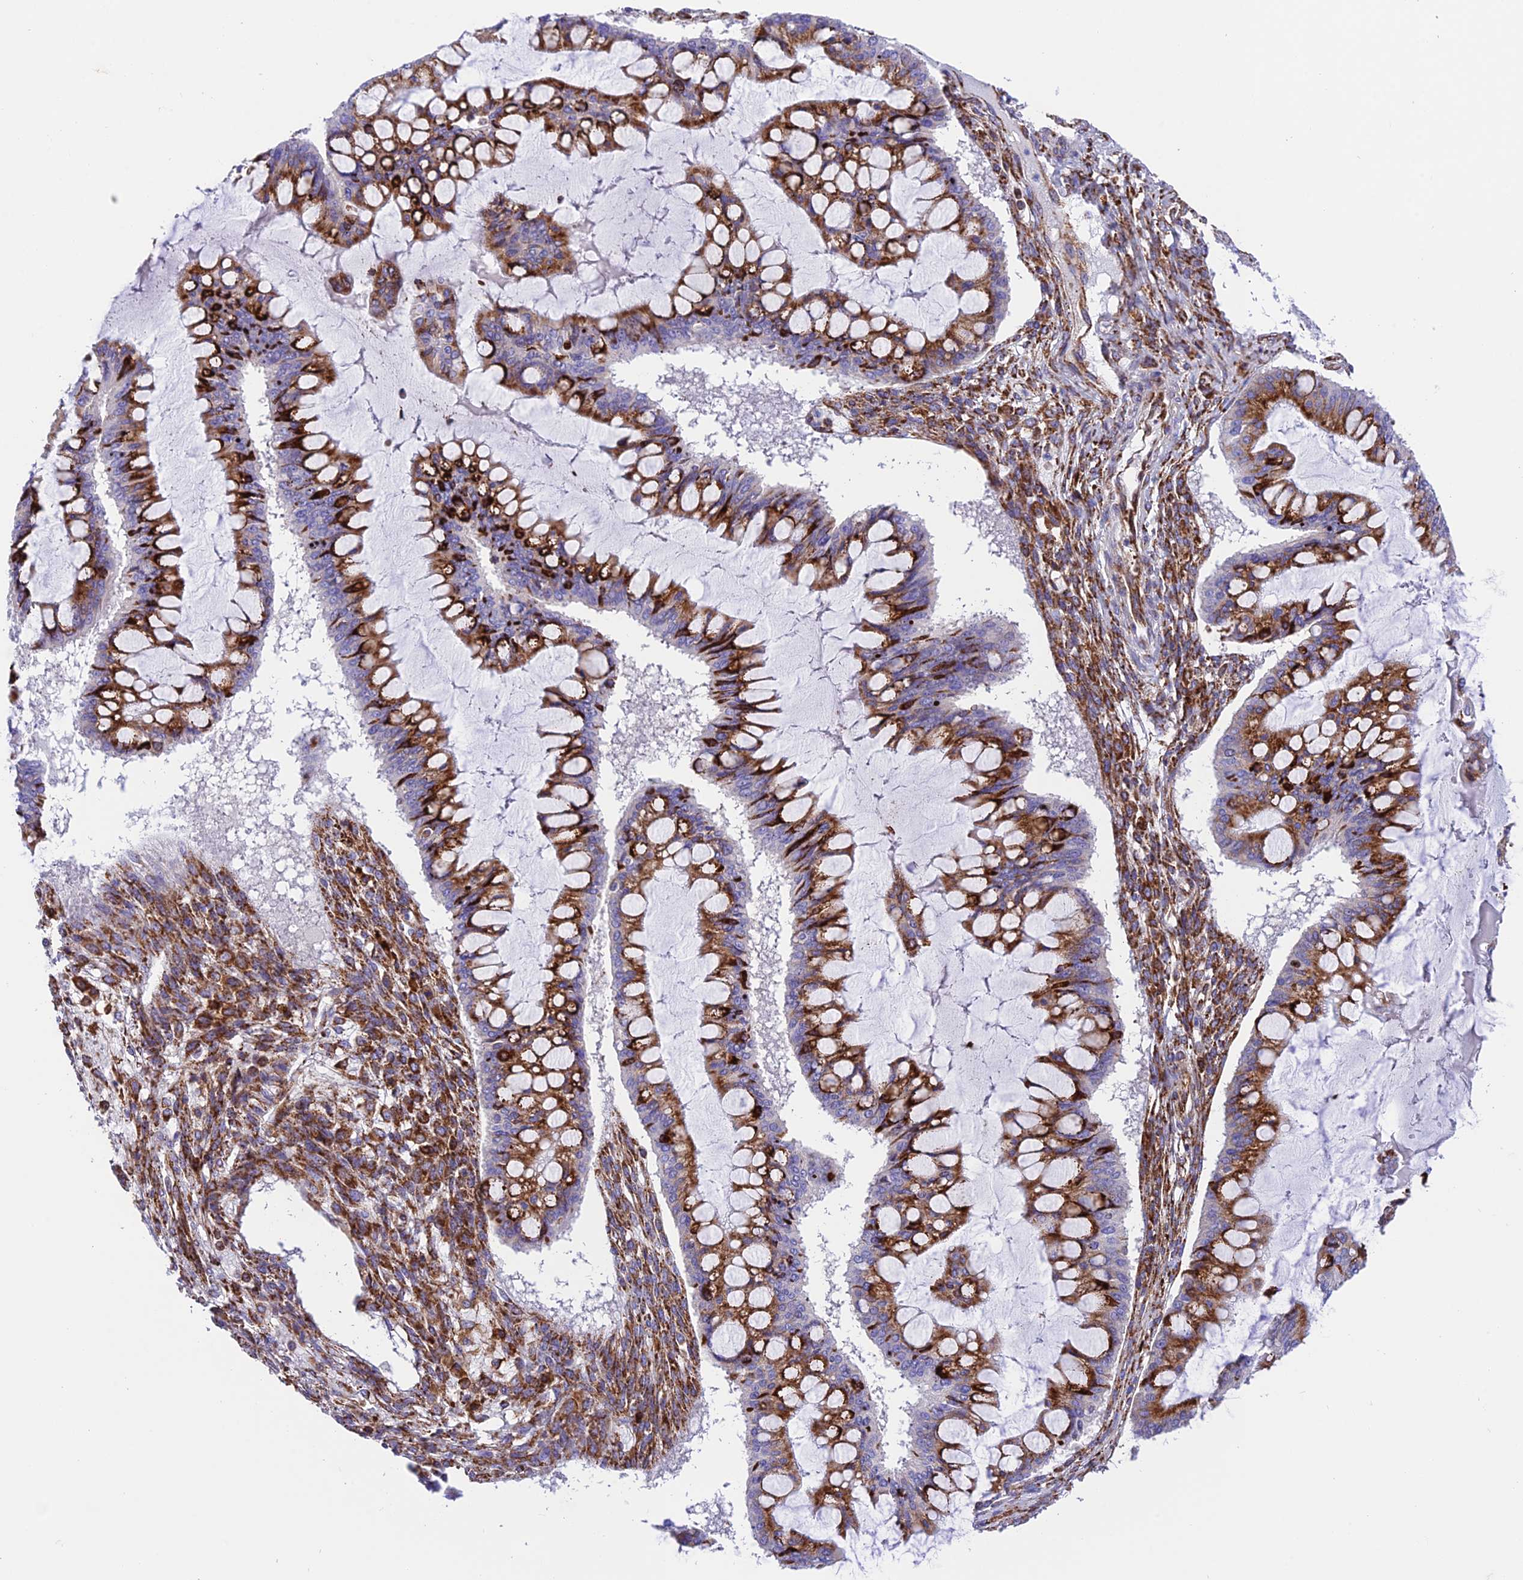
{"staining": {"intensity": "moderate", "quantity": ">75%", "location": "cytoplasmic/membranous"}, "tissue": "ovarian cancer", "cell_type": "Tumor cells", "image_type": "cancer", "snomed": [{"axis": "morphology", "description": "Cystadenocarcinoma, mucinous, NOS"}, {"axis": "topography", "description": "Ovary"}], "caption": "Ovarian mucinous cystadenocarcinoma was stained to show a protein in brown. There is medium levels of moderate cytoplasmic/membranous staining in about >75% of tumor cells.", "gene": "TUBGCP6", "patient": {"sex": "female", "age": 73}}